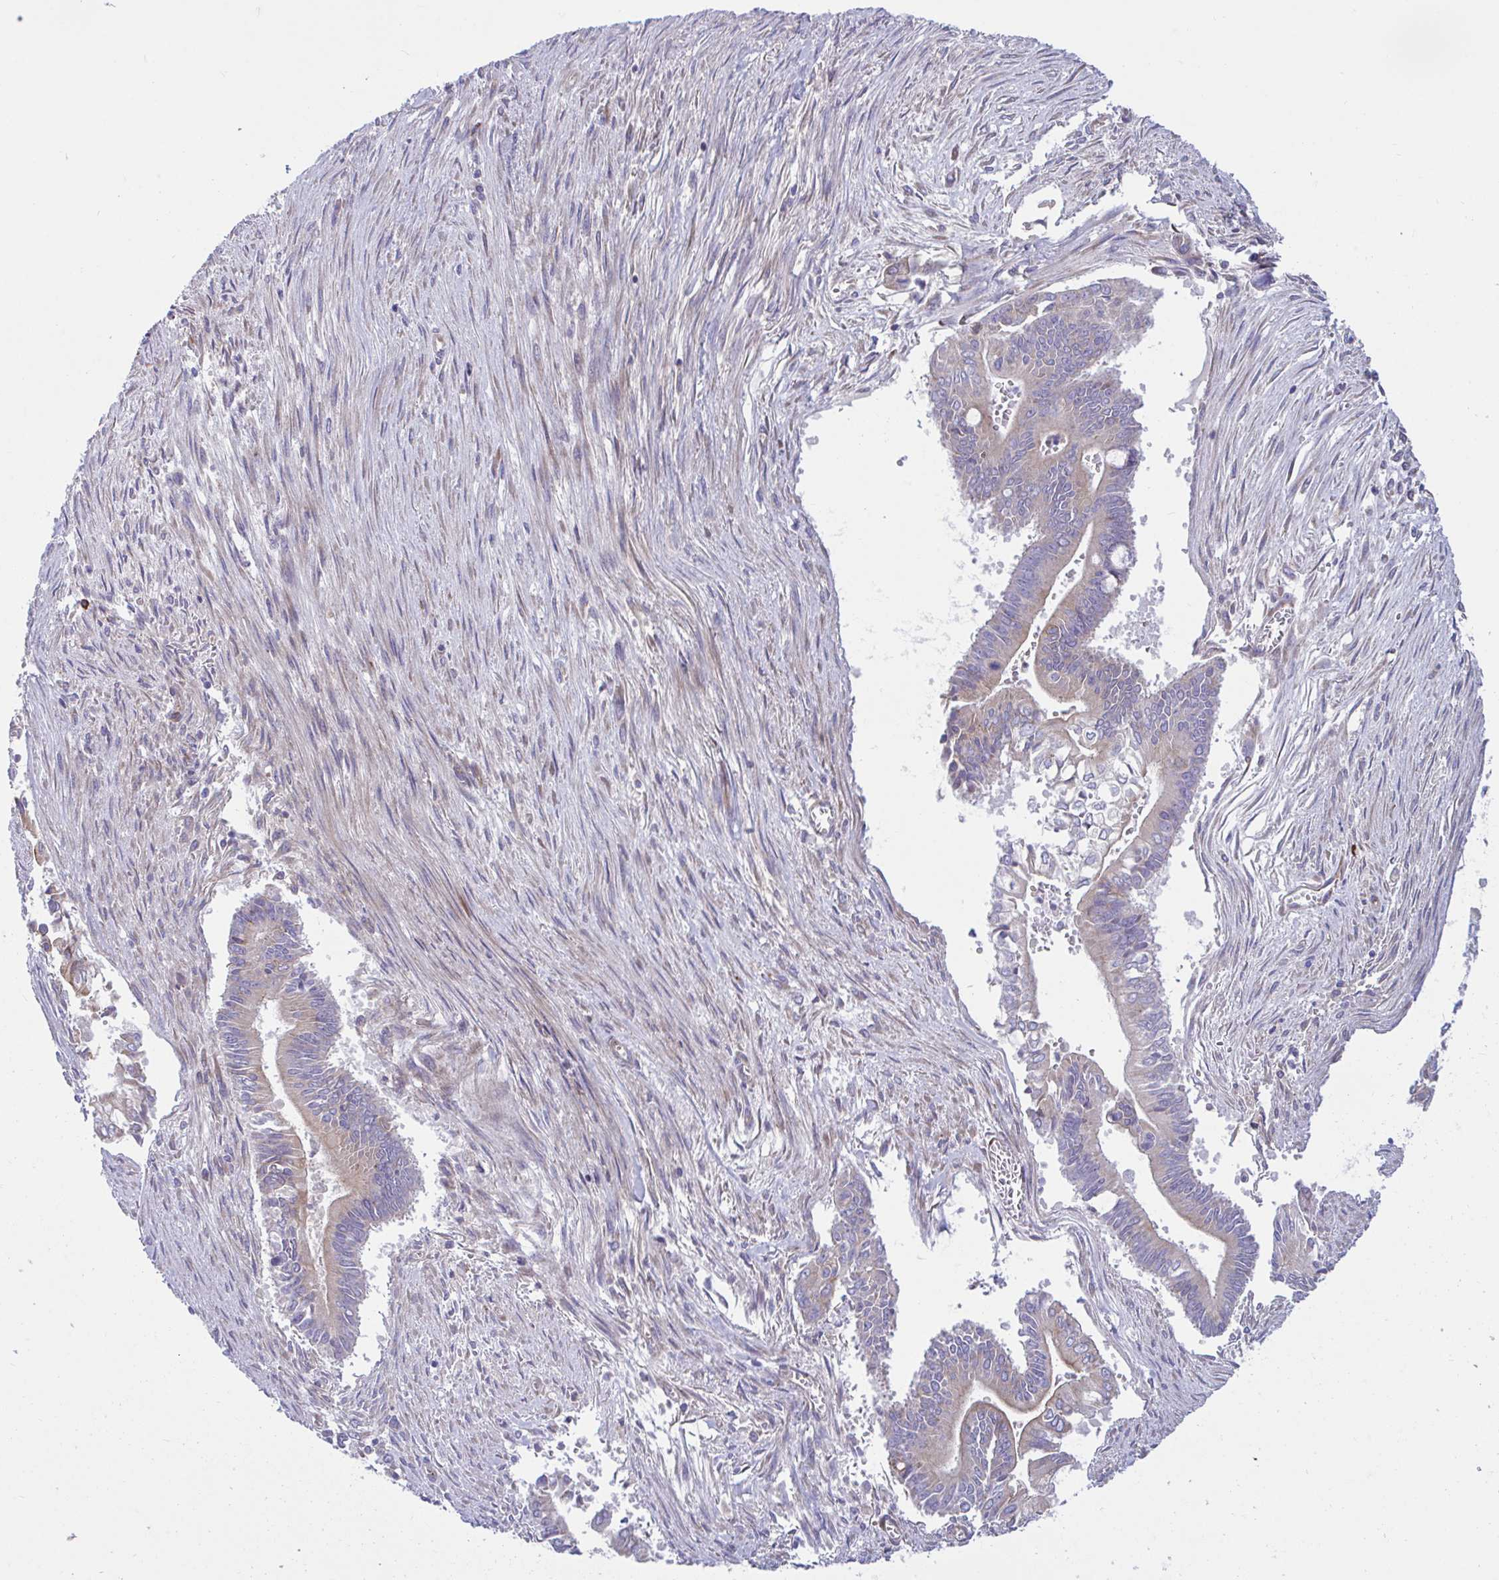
{"staining": {"intensity": "weak", "quantity": "<25%", "location": "cytoplasmic/membranous"}, "tissue": "pancreatic cancer", "cell_type": "Tumor cells", "image_type": "cancer", "snomed": [{"axis": "morphology", "description": "Adenocarcinoma, NOS"}, {"axis": "topography", "description": "Pancreas"}], "caption": "Adenocarcinoma (pancreatic) stained for a protein using IHC shows no positivity tumor cells.", "gene": "WBP1", "patient": {"sex": "male", "age": 68}}